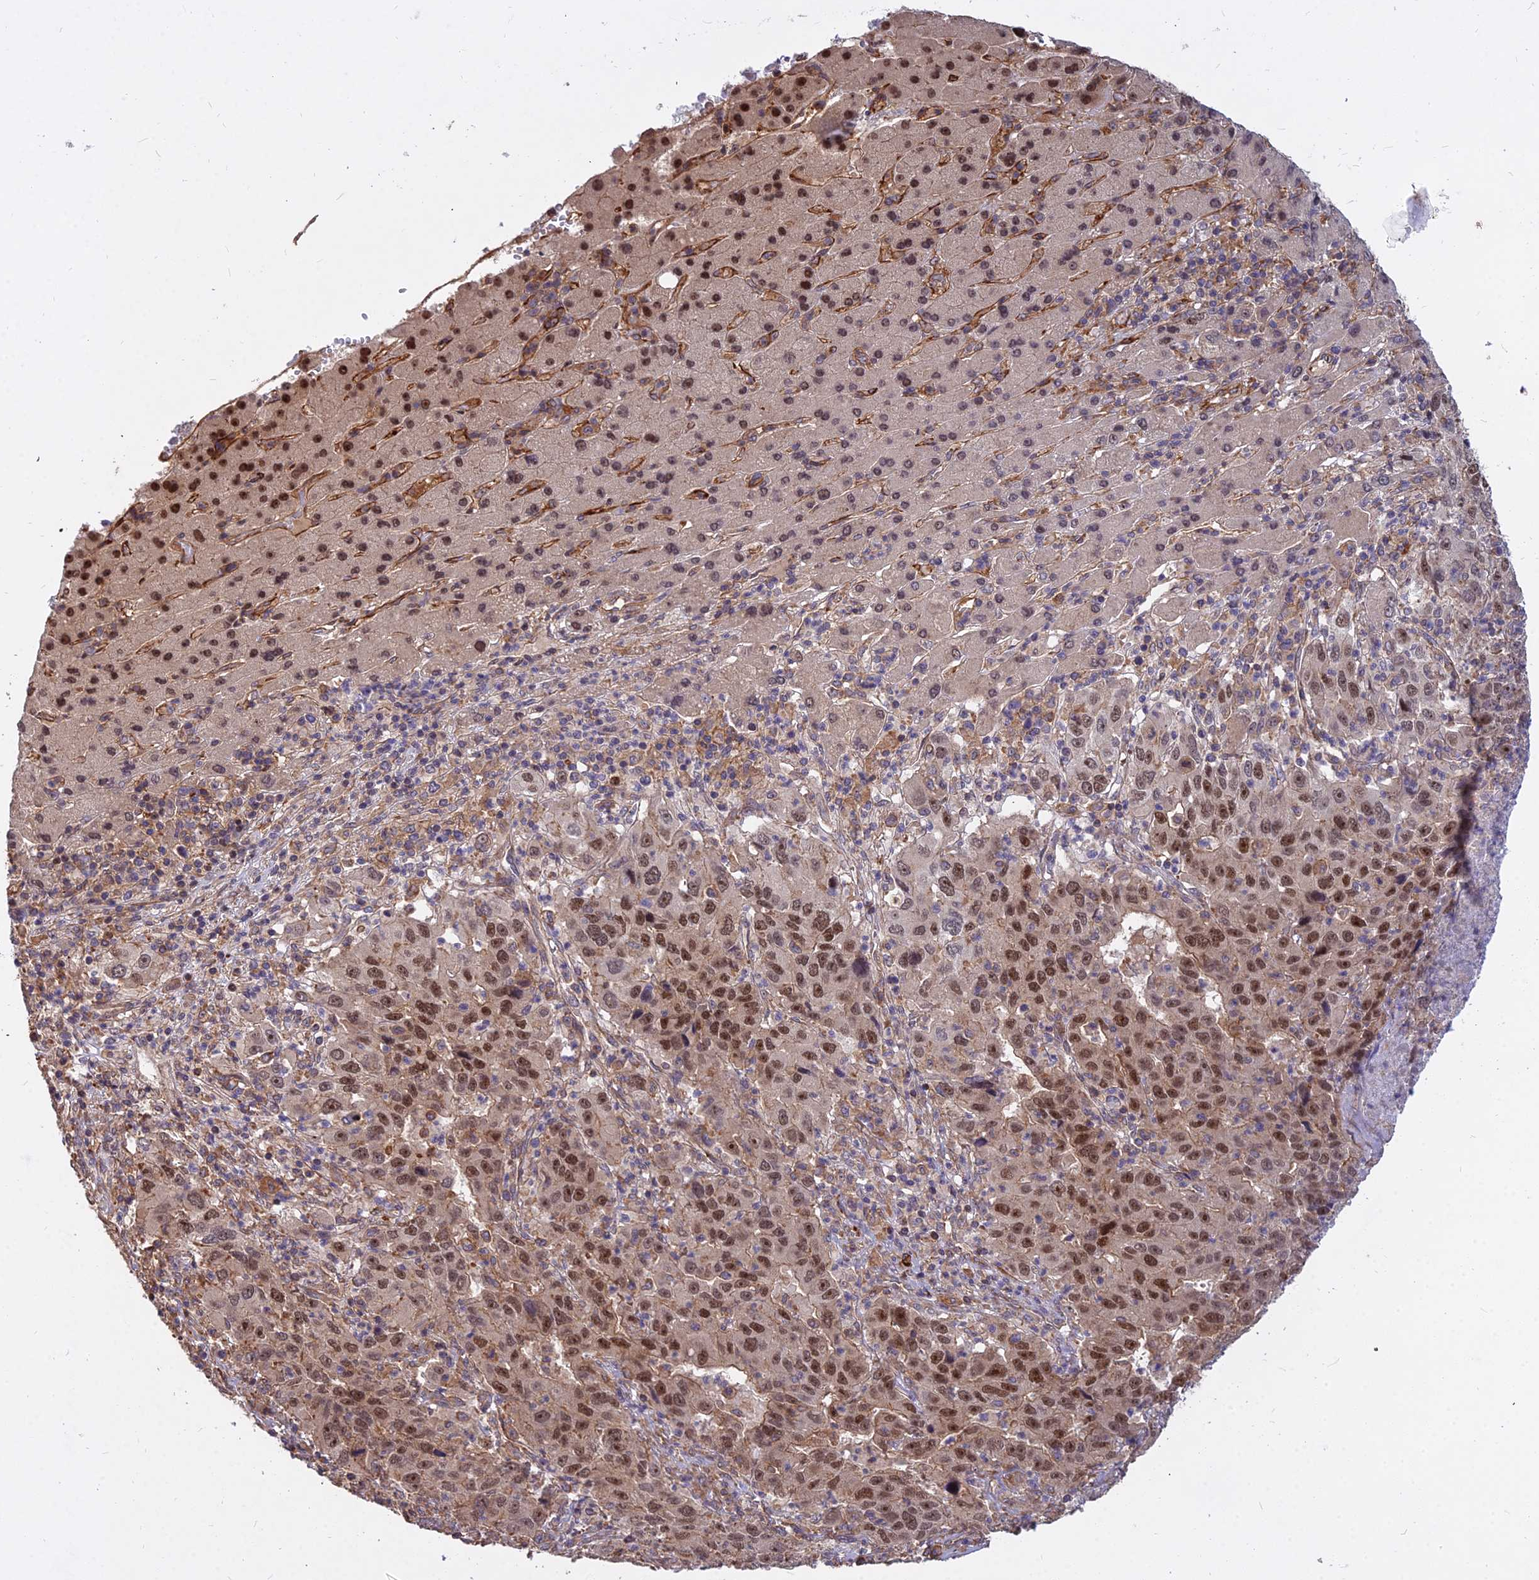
{"staining": {"intensity": "moderate", "quantity": ">75%", "location": "cytoplasmic/membranous,nuclear"}, "tissue": "liver cancer", "cell_type": "Tumor cells", "image_type": "cancer", "snomed": [{"axis": "morphology", "description": "Carcinoma, Hepatocellular, NOS"}, {"axis": "topography", "description": "Liver"}], "caption": "The image displays staining of liver cancer (hepatocellular carcinoma), revealing moderate cytoplasmic/membranous and nuclear protein staining (brown color) within tumor cells.", "gene": "TCEA3", "patient": {"sex": "male", "age": 63}}